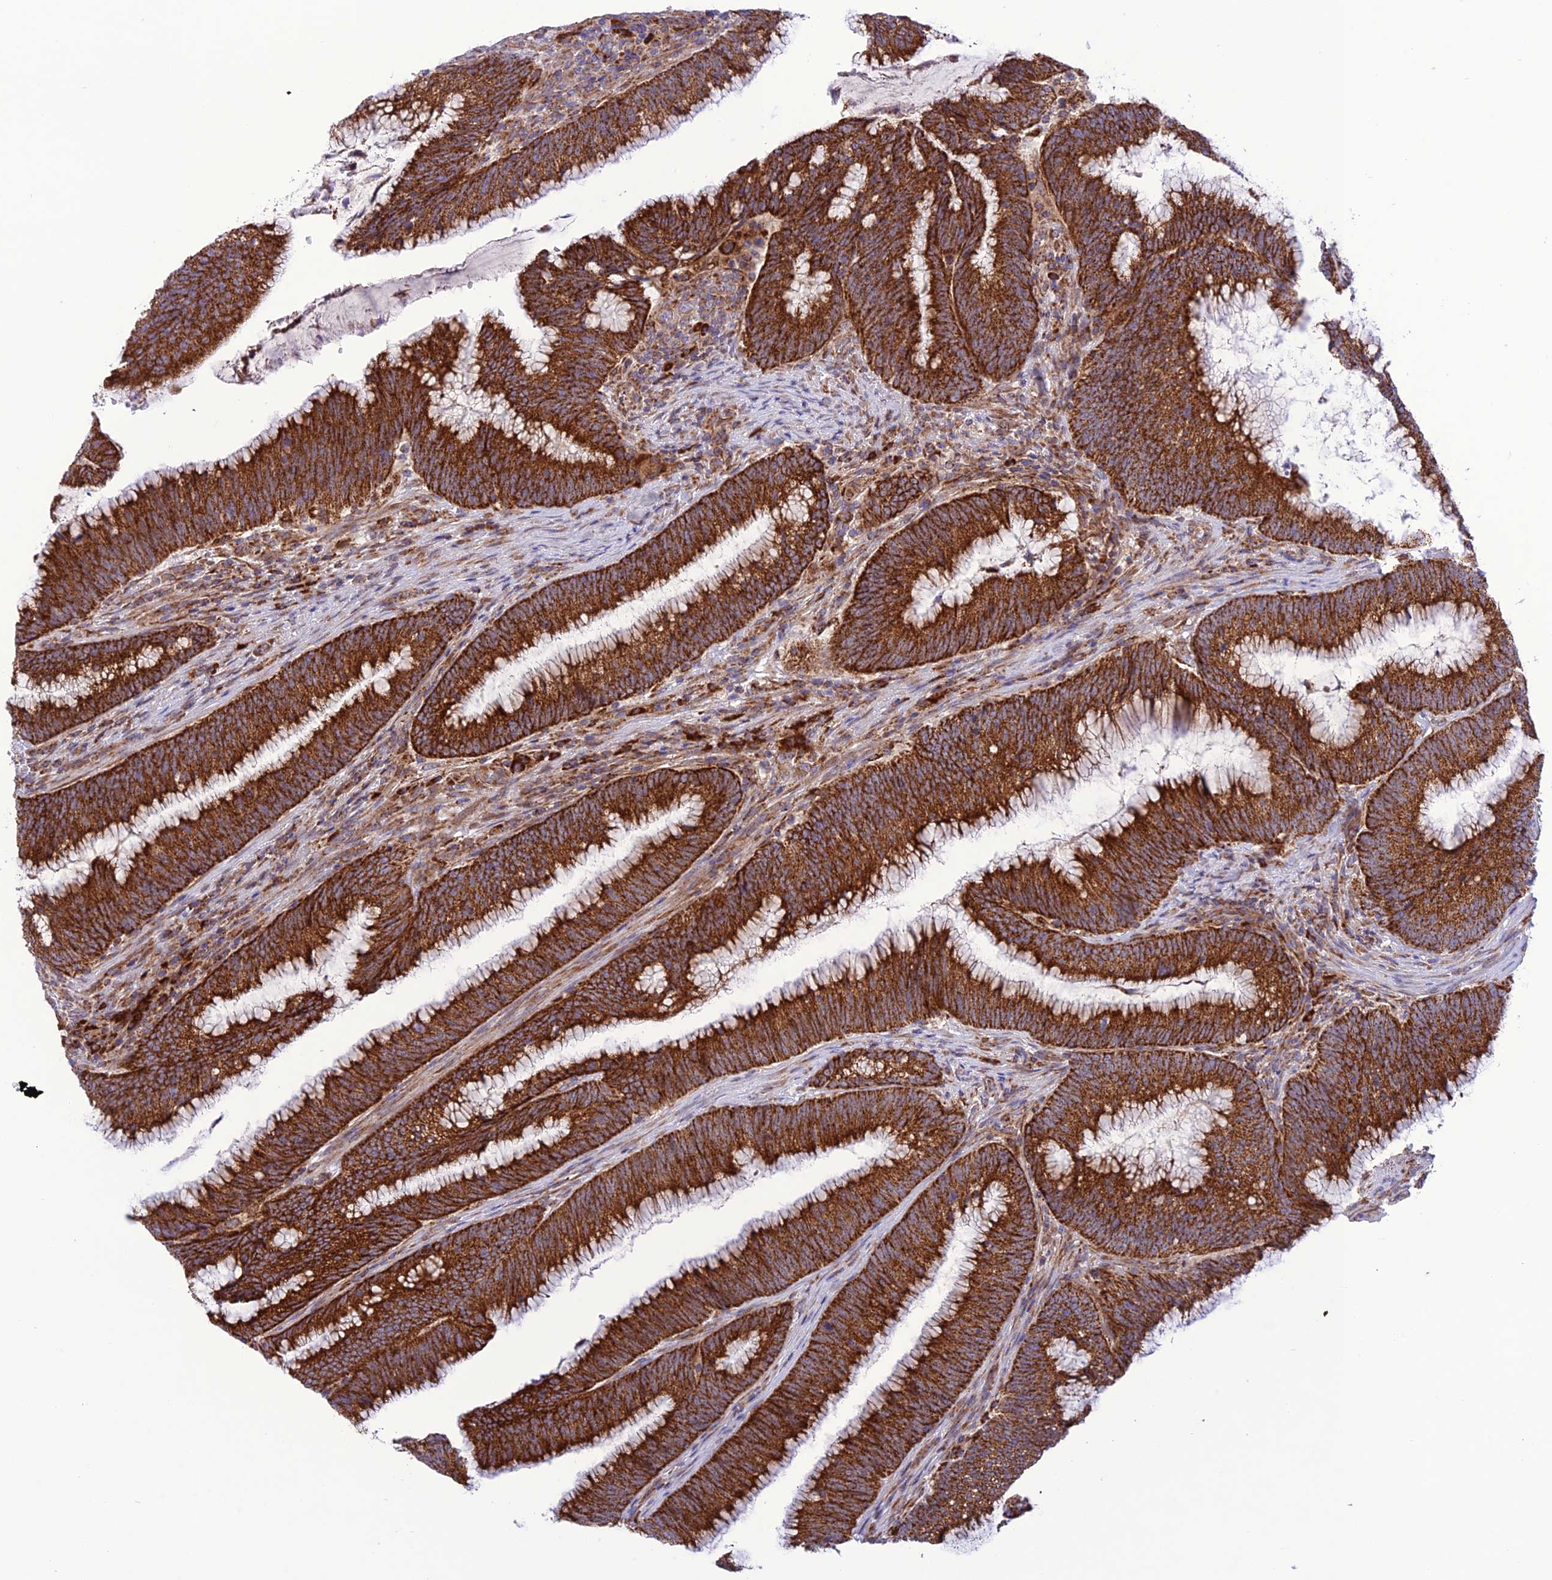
{"staining": {"intensity": "strong", "quantity": ">75%", "location": "cytoplasmic/membranous"}, "tissue": "colorectal cancer", "cell_type": "Tumor cells", "image_type": "cancer", "snomed": [{"axis": "morphology", "description": "Adenocarcinoma, NOS"}, {"axis": "topography", "description": "Rectum"}], "caption": "Protein analysis of colorectal adenocarcinoma tissue demonstrates strong cytoplasmic/membranous positivity in approximately >75% of tumor cells.", "gene": "UAP1L1", "patient": {"sex": "female", "age": 77}}